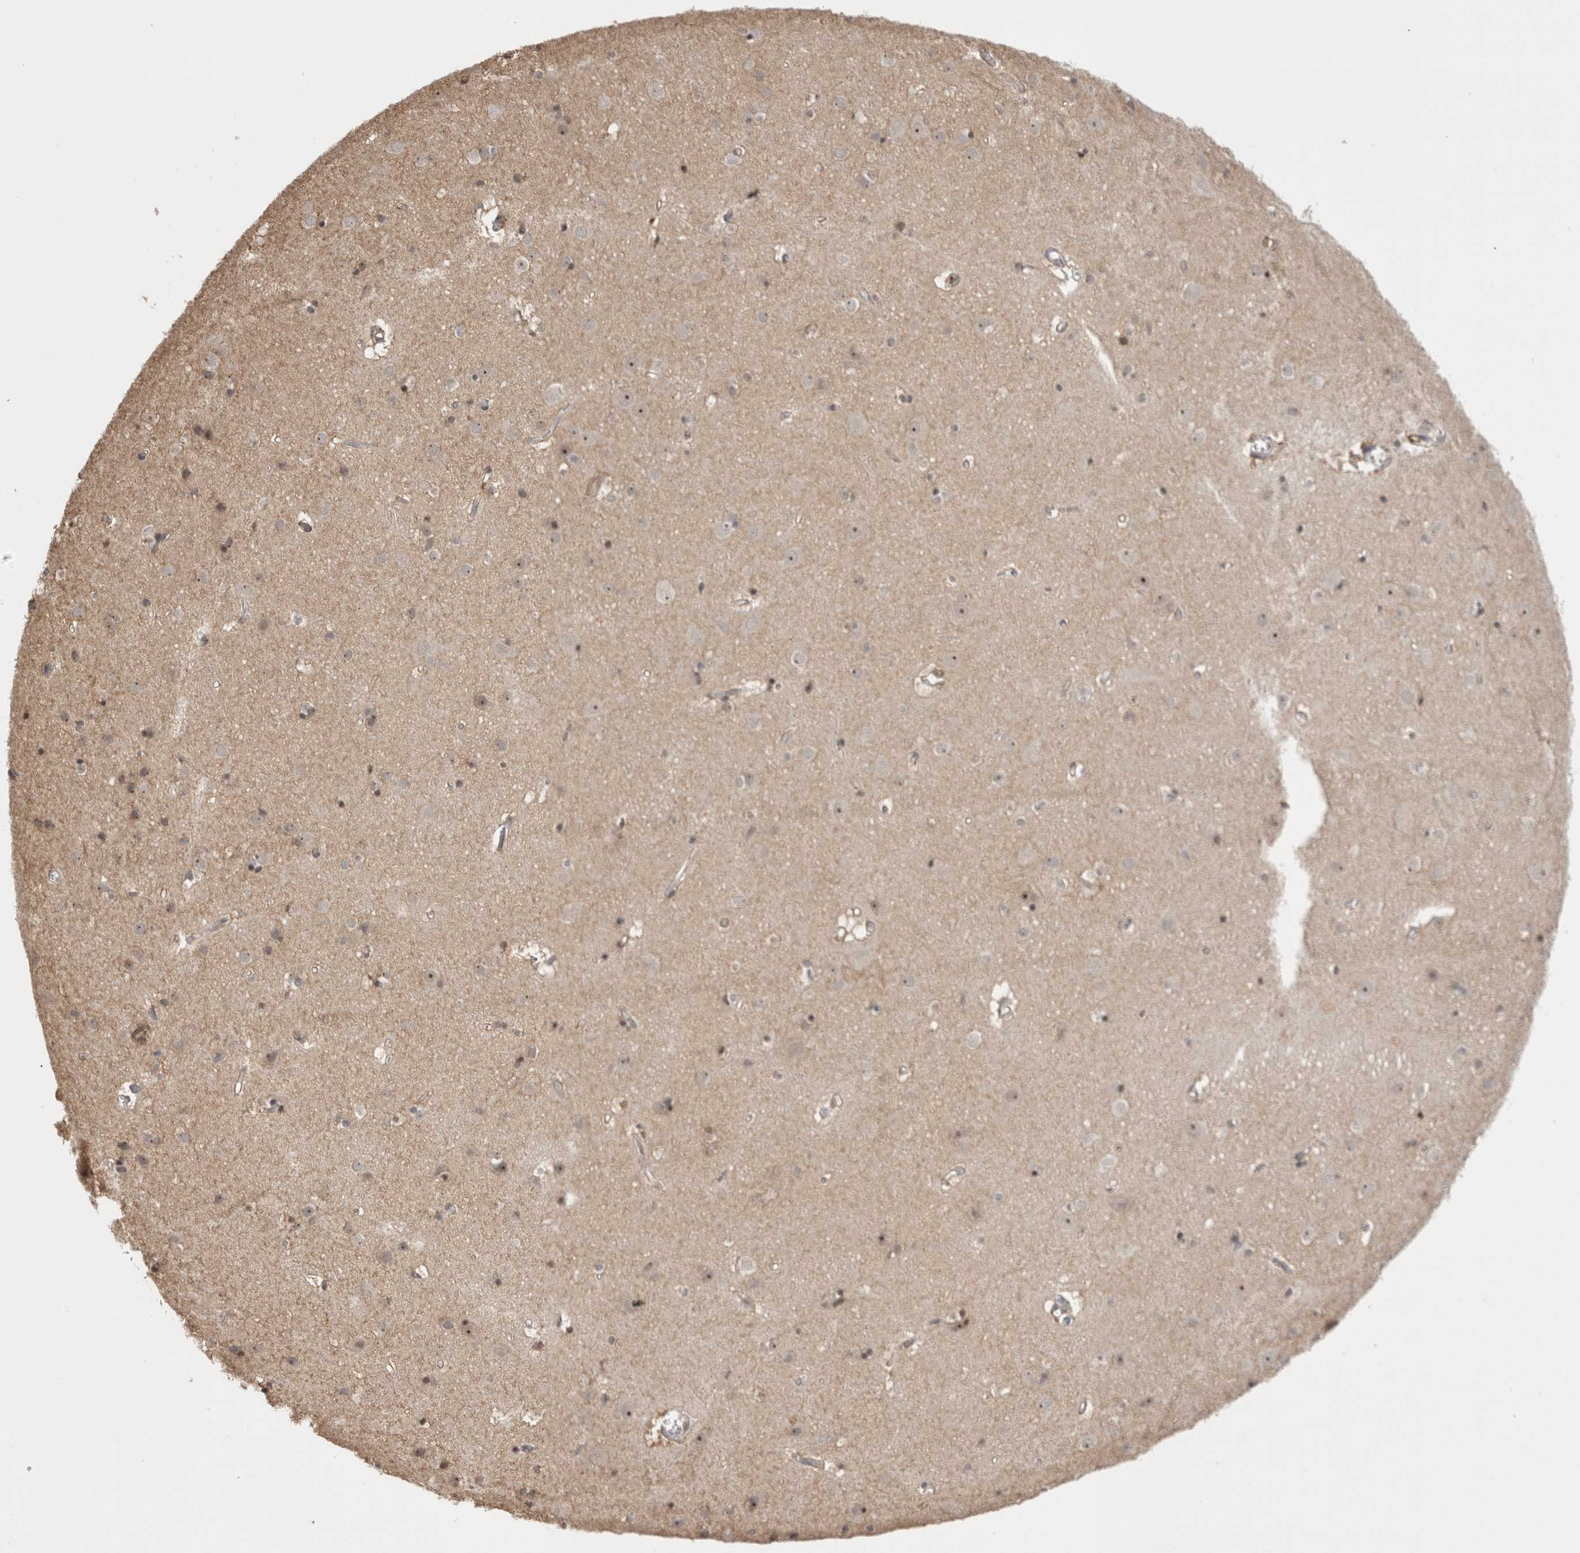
{"staining": {"intensity": "weak", "quantity": "<25%", "location": "nuclear"}, "tissue": "cerebral cortex", "cell_type": "Endothelial cells", "image_type": "normal", "snomed": [{"axis": "morphology", "description": "Normal tissue, NOS"}, {"axis": "topography", "description": "Cerebral cortex"}], "caption": "IHC micrograph of normal cerebral cortex: cerebral cortex stained with DAB exhibits no significant protein staining in endothelial cells.", "gene": "ZNF24", "patient": {"sex": "male", "age": 54}}